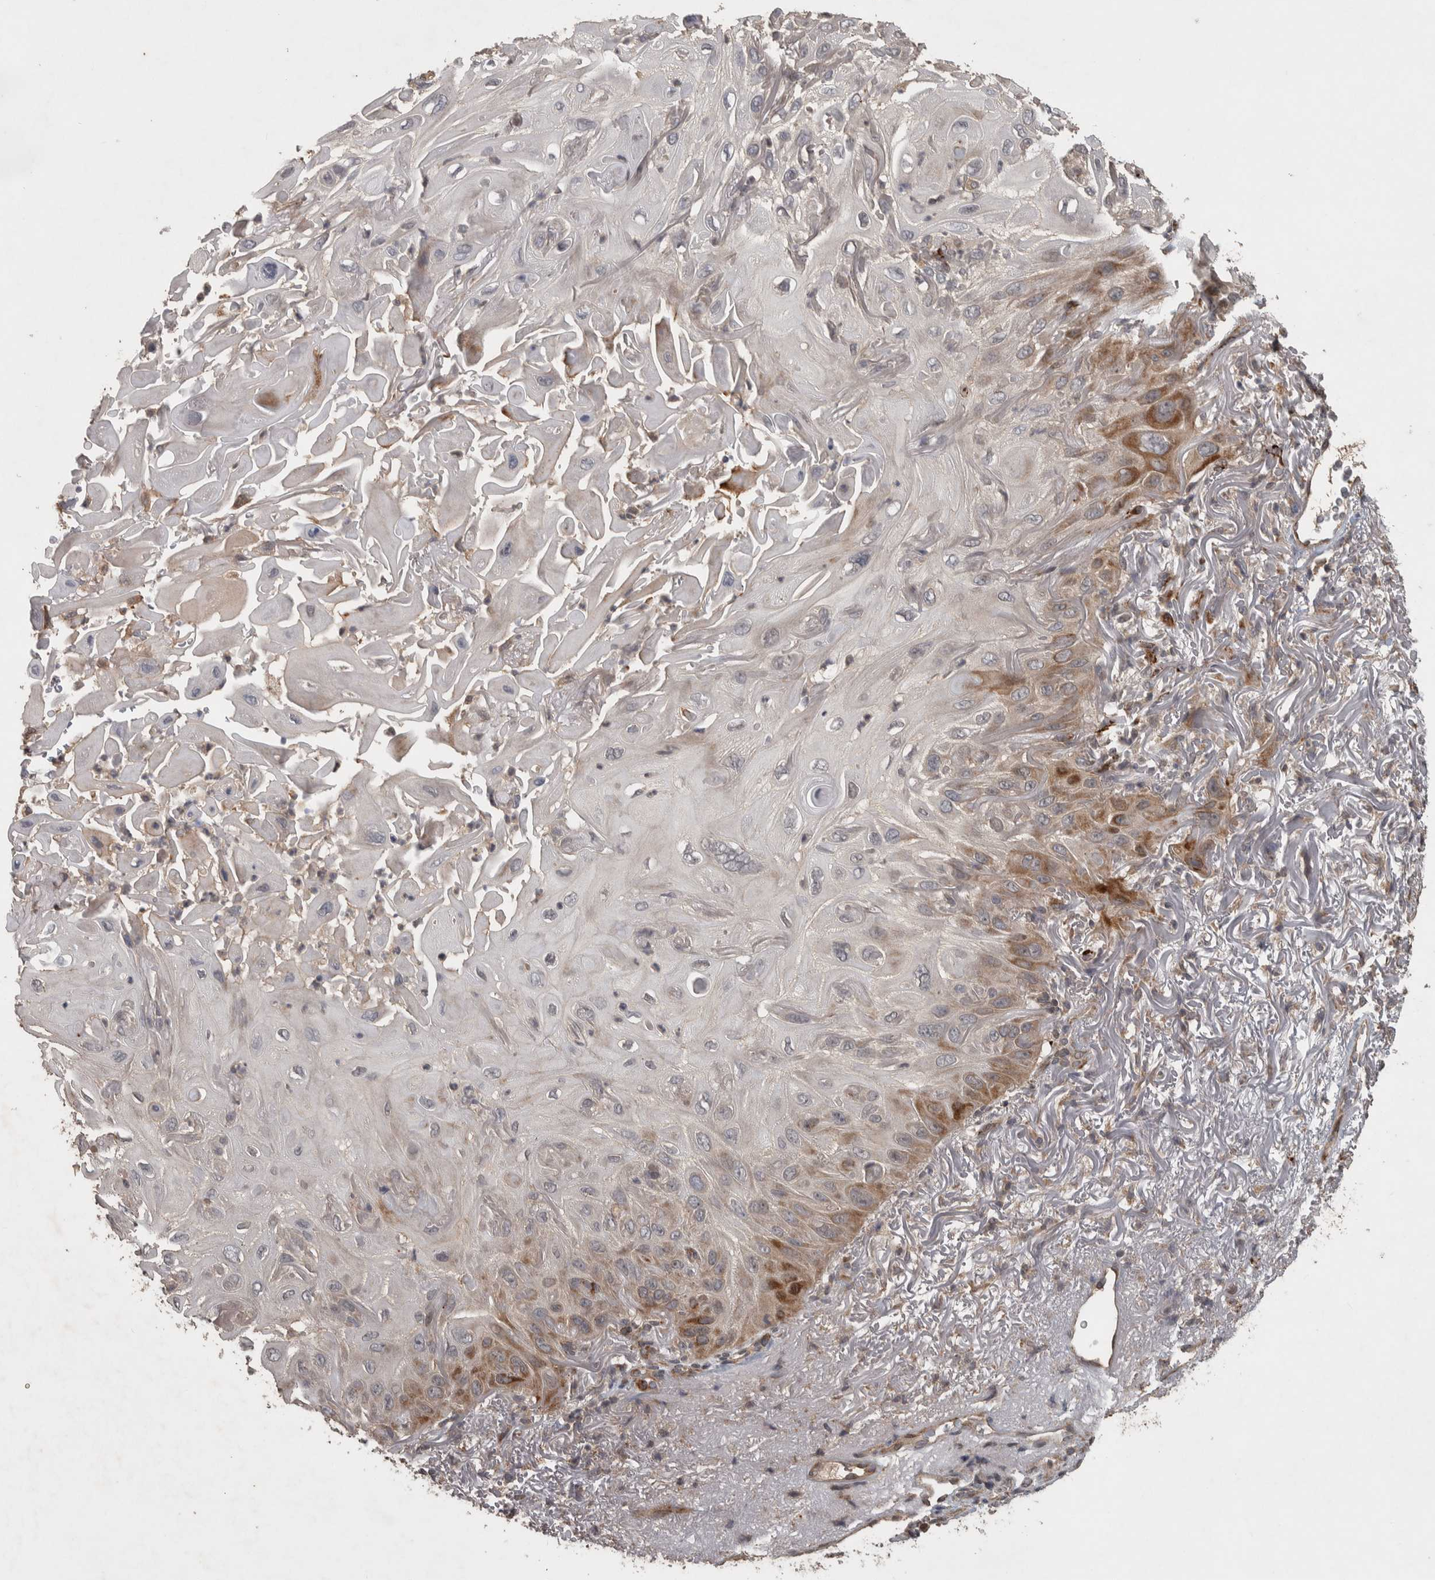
{"staining": {"intensity": "moderate", "quantity": "<25%", "location": "cytoplasmic/membranous"}, "tissue": "skin cancer", "cell_type": "Tumor cells", "image_type": "cancer", "snomed": [{"axis": "morphology", "description": "Squamous cell carcinoma, NOS"}, {"axis": "topography", "description": "Skin"}], "caption": "IHC of human skin cancer displays low levels of moderate cytoplasmic/membranous staining in approximately <25% of tumor cells. The staining was performed using DAB to visualize the protein expression in brown, while the nuclei were stained in blue with hematoxylin (Magnification: 20x).", "gene": "ERAL1", "patient": {"sex": "female", "age": 77}}